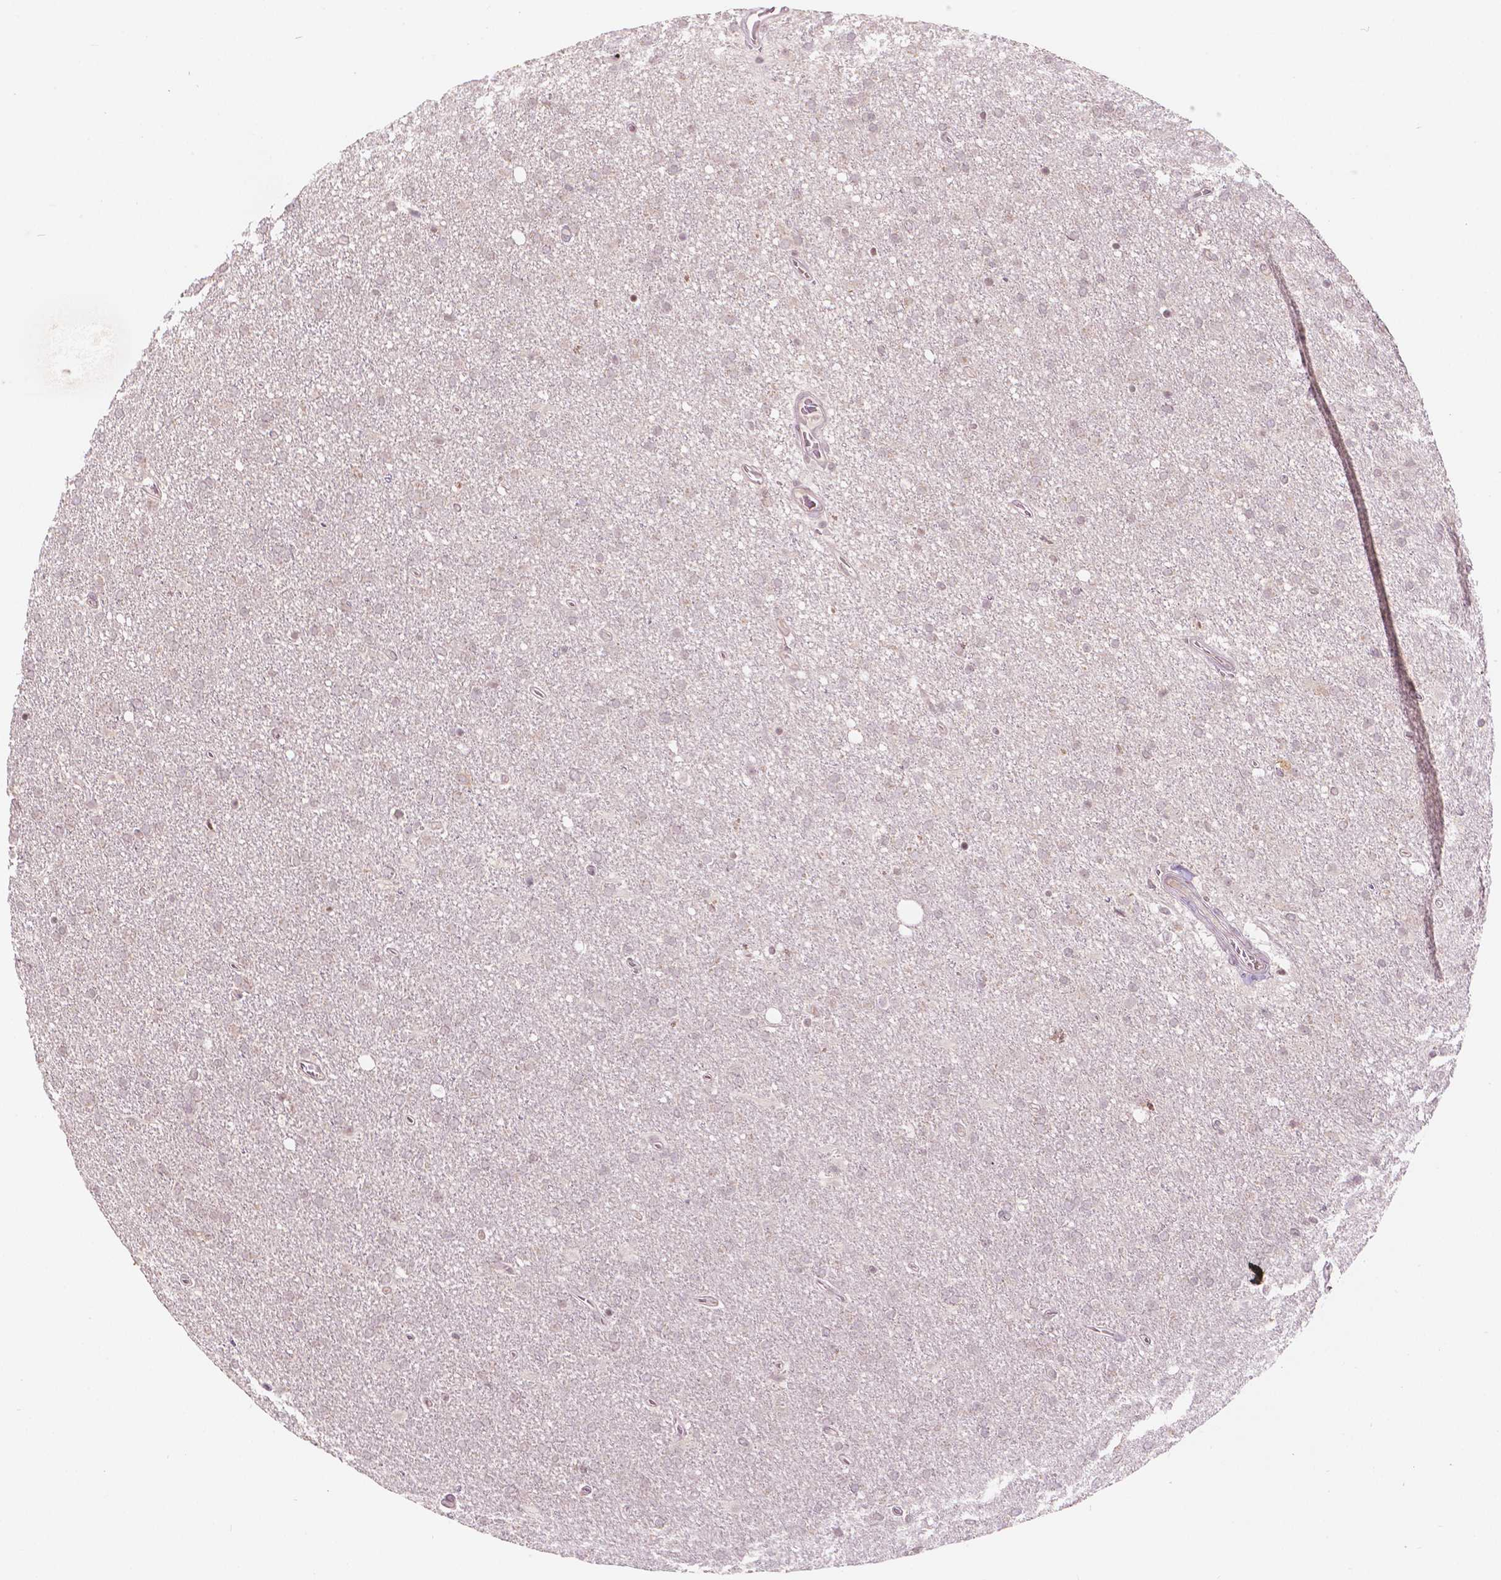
{"staining": {"intensity": "negative", "quantity": "none", "location": "none"}, "tissue": "glioma", "cell_type": "Tumor cells", "image_type": "cancer", "snomed": [{"axis": "morphology", "description": "Glioma, malignant, High grade"}, {"axis": "topography", "description": "Cerebral cortex"}], "caption": "Photomicrograph shows no protein positivity in tumor cells of glioma tissue.", "gene": "NOS1AP", "patient": {"sex": "male", "age": 70}}